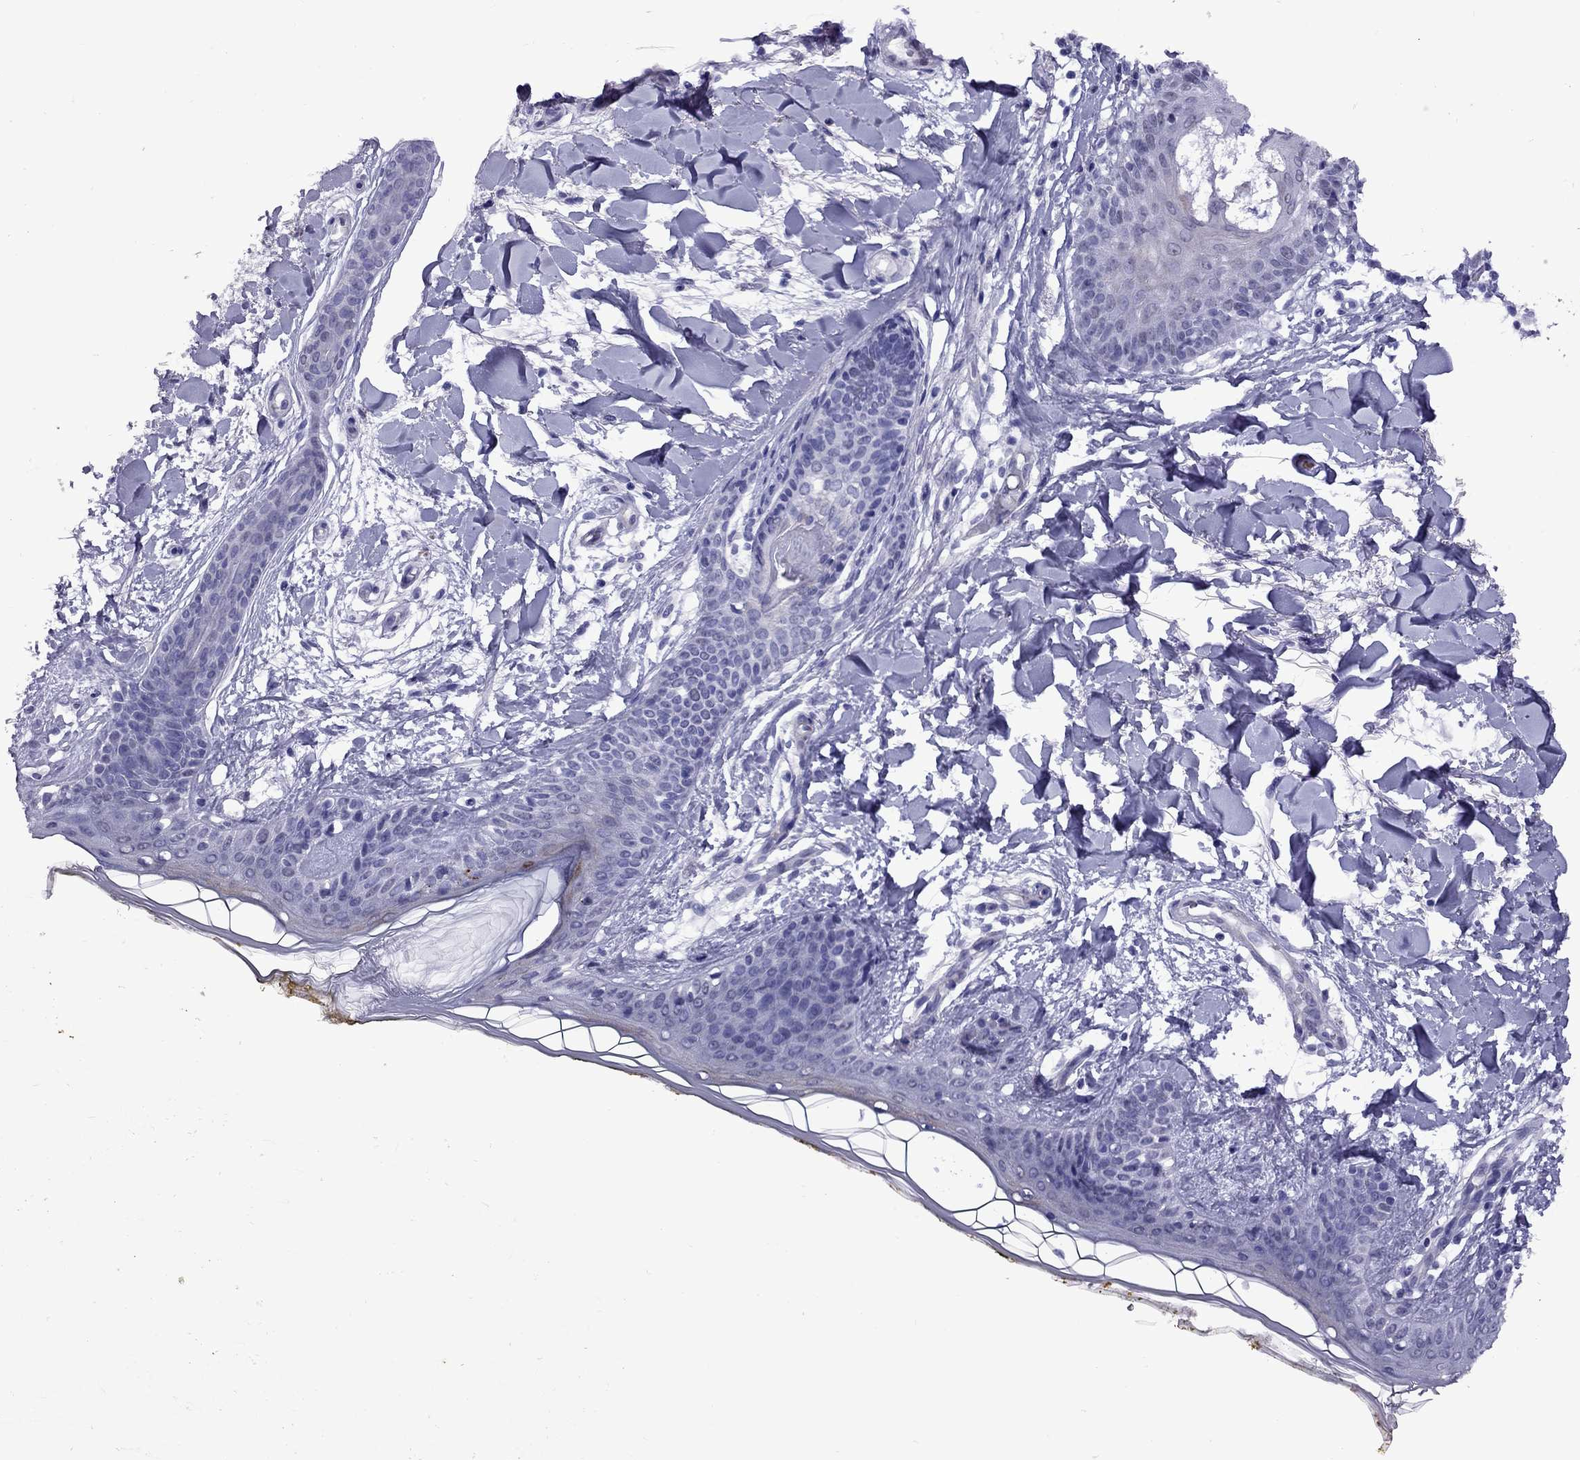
{"staining": {"intensity": "negative", "quantity": "none", "location": "none"}, "tissue": "skin", "cell_type": "Fibroblasts", "image_type": "normal", "snomed": [{"axis": "morphology", "description": "Normal tissue, NOS"}, {"axis": "topography", "description": "Skin"}], "caption": "High power microscopy histopathology image of an IHC histopathology image of benign skin, revealing no significant expression in fibroblasts.", "gene": "CHRNA5", "patient": {"sex": "female", "age": 34}}